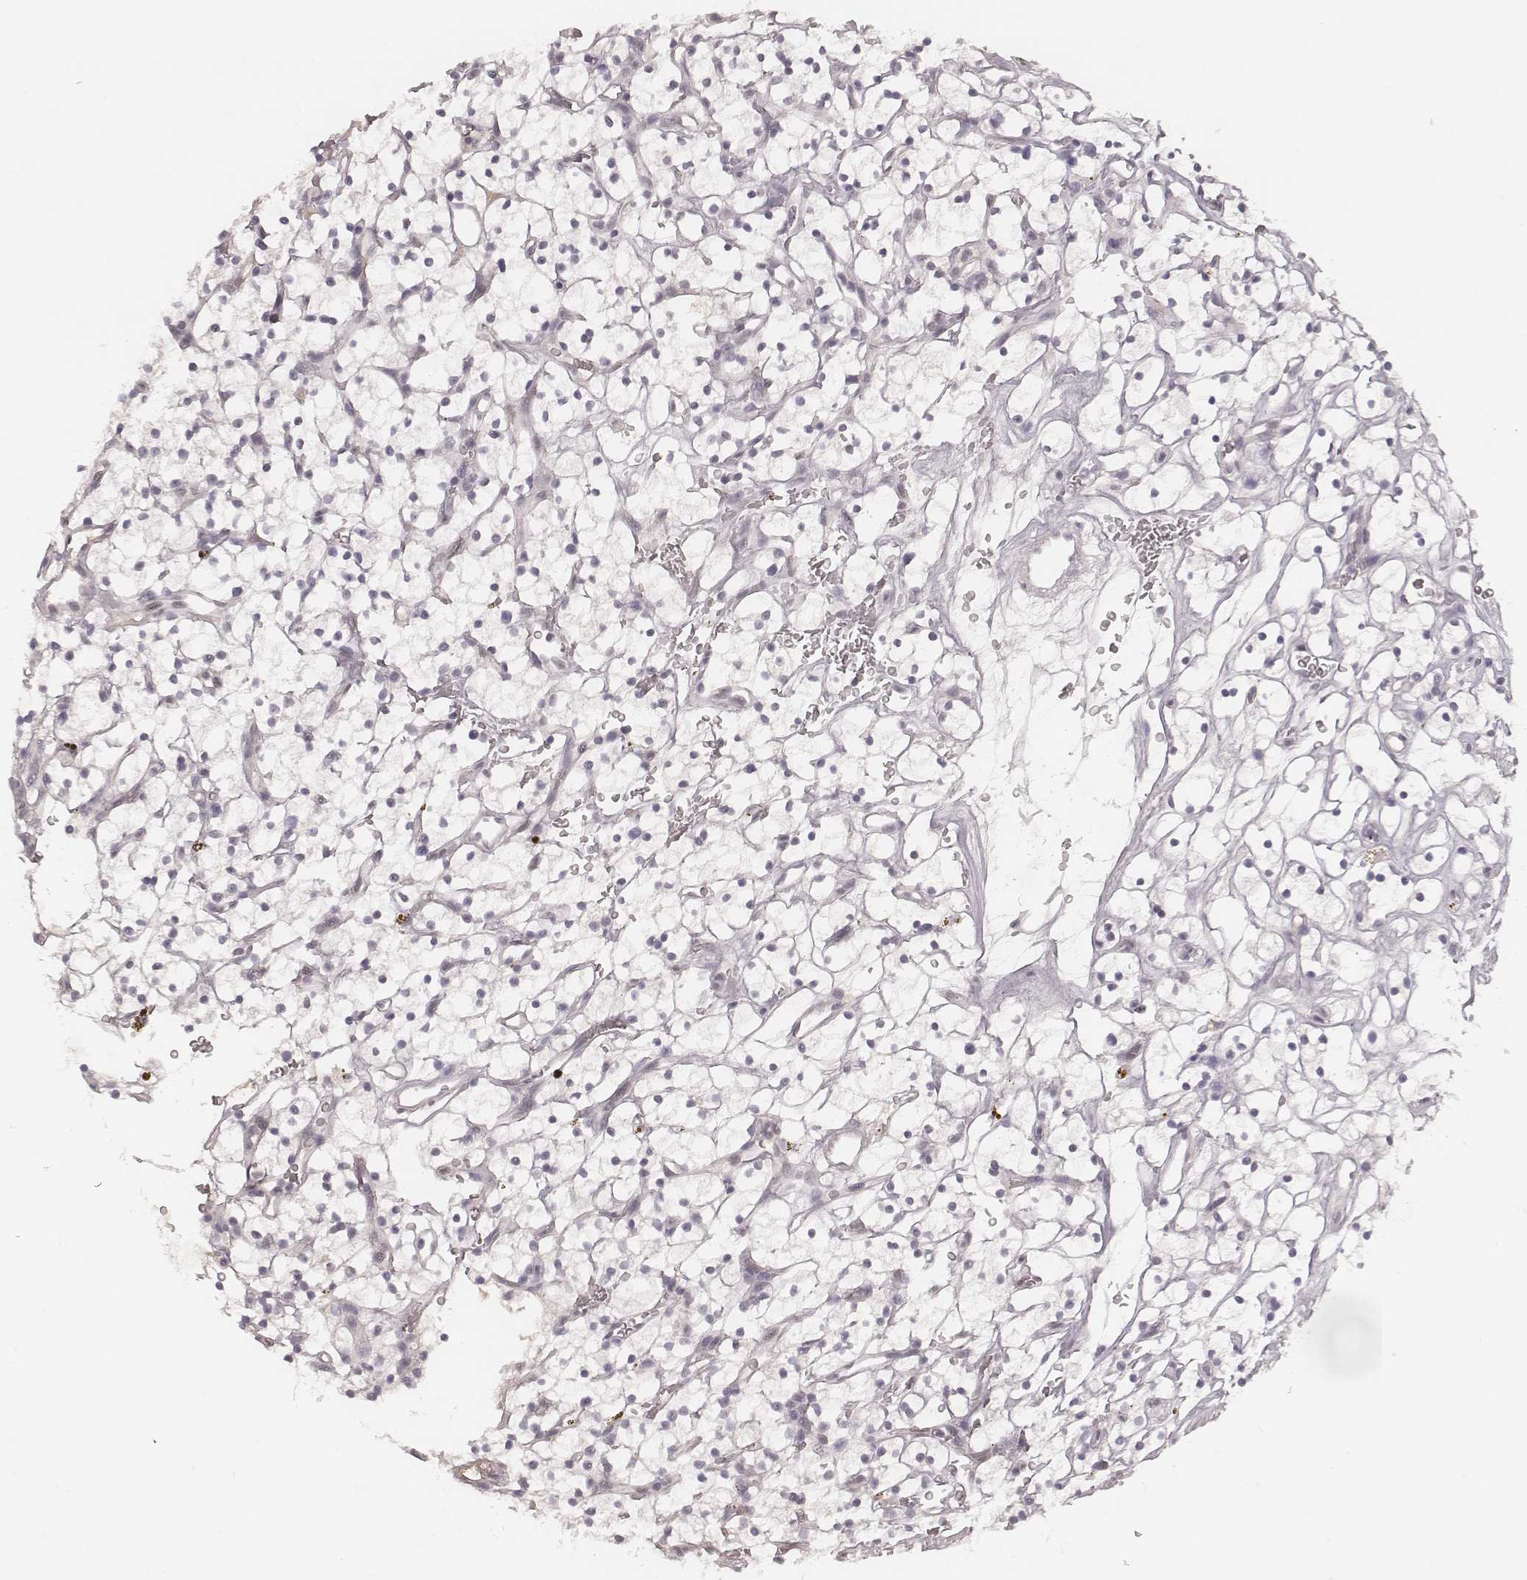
{"staining": {"intensity": "negative", "quantity": "none", "location": "none"}, "tissue": "renal cancer", "cell_type": "Tumor cells", "image_type": "cancer", "snomed": [{"axis": "morphology", "description": "Adenocarcinoma, NOS"}, {"axis": "topography", "description": "Kidney"}], "caption": "Micrograph shows no protein positivity in tumor cells of renal cancer tissue.", "gene": "MSX1", "patient": {"sex": "female", "age": 64}}